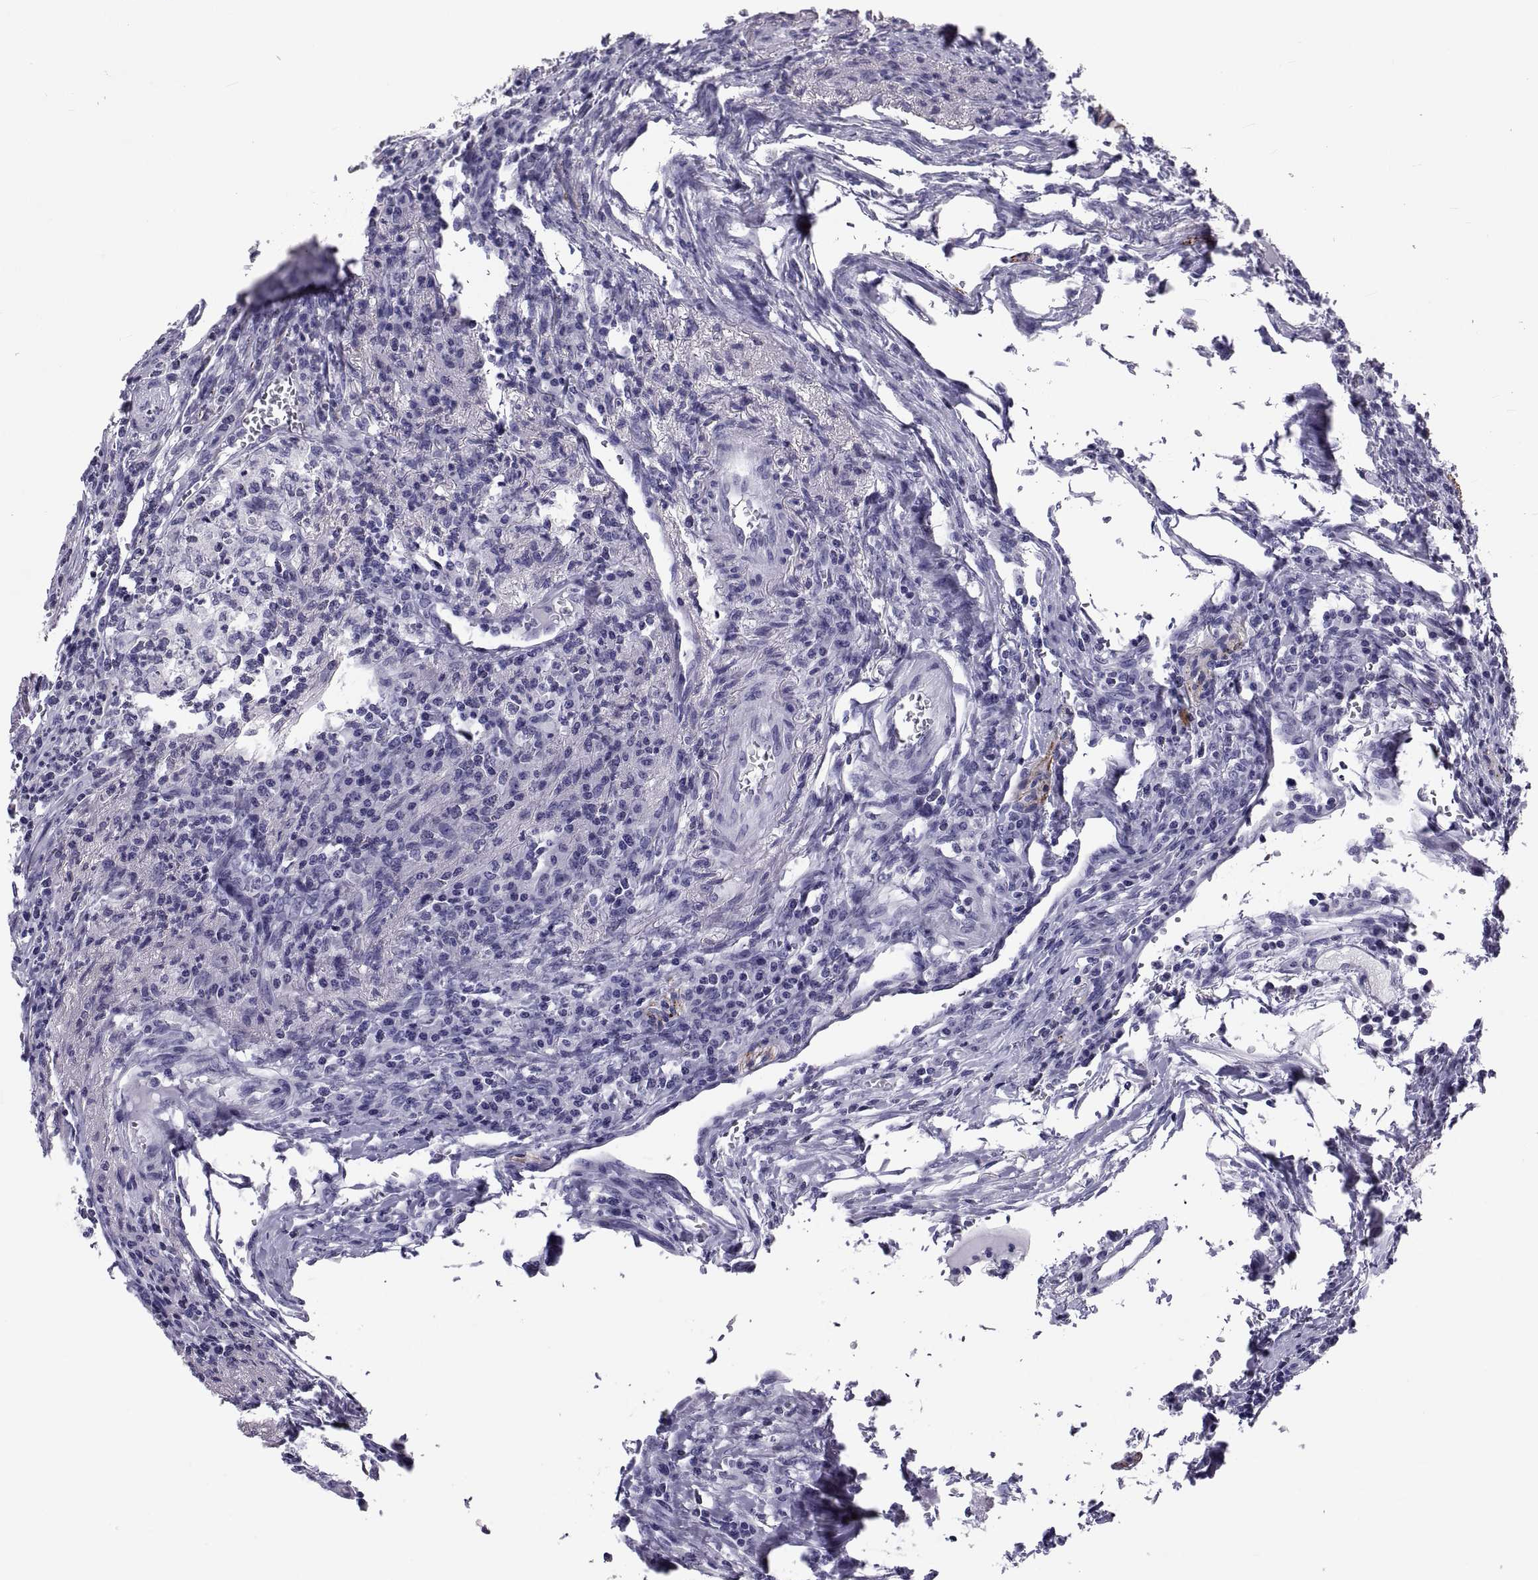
{"staining": {"intensity": "negative", "quantity": "none", "location": "none"}, "tissue": "colorectal cancer", "cell_type": "Tumor cells", "image_type": "cancer", "snomed": [{"axis": "morphology", "description": "Adenocarcinoma, NOS"}, {"axis": "topography", "description": "Colon"}], "caption": "This is an IHC histopathology image of colorectal cancer (adenocarcinoma). There is no positivity in tumor cells.", "gene": "DEFB129", "patient": {"sex": "female", "age": 70}}